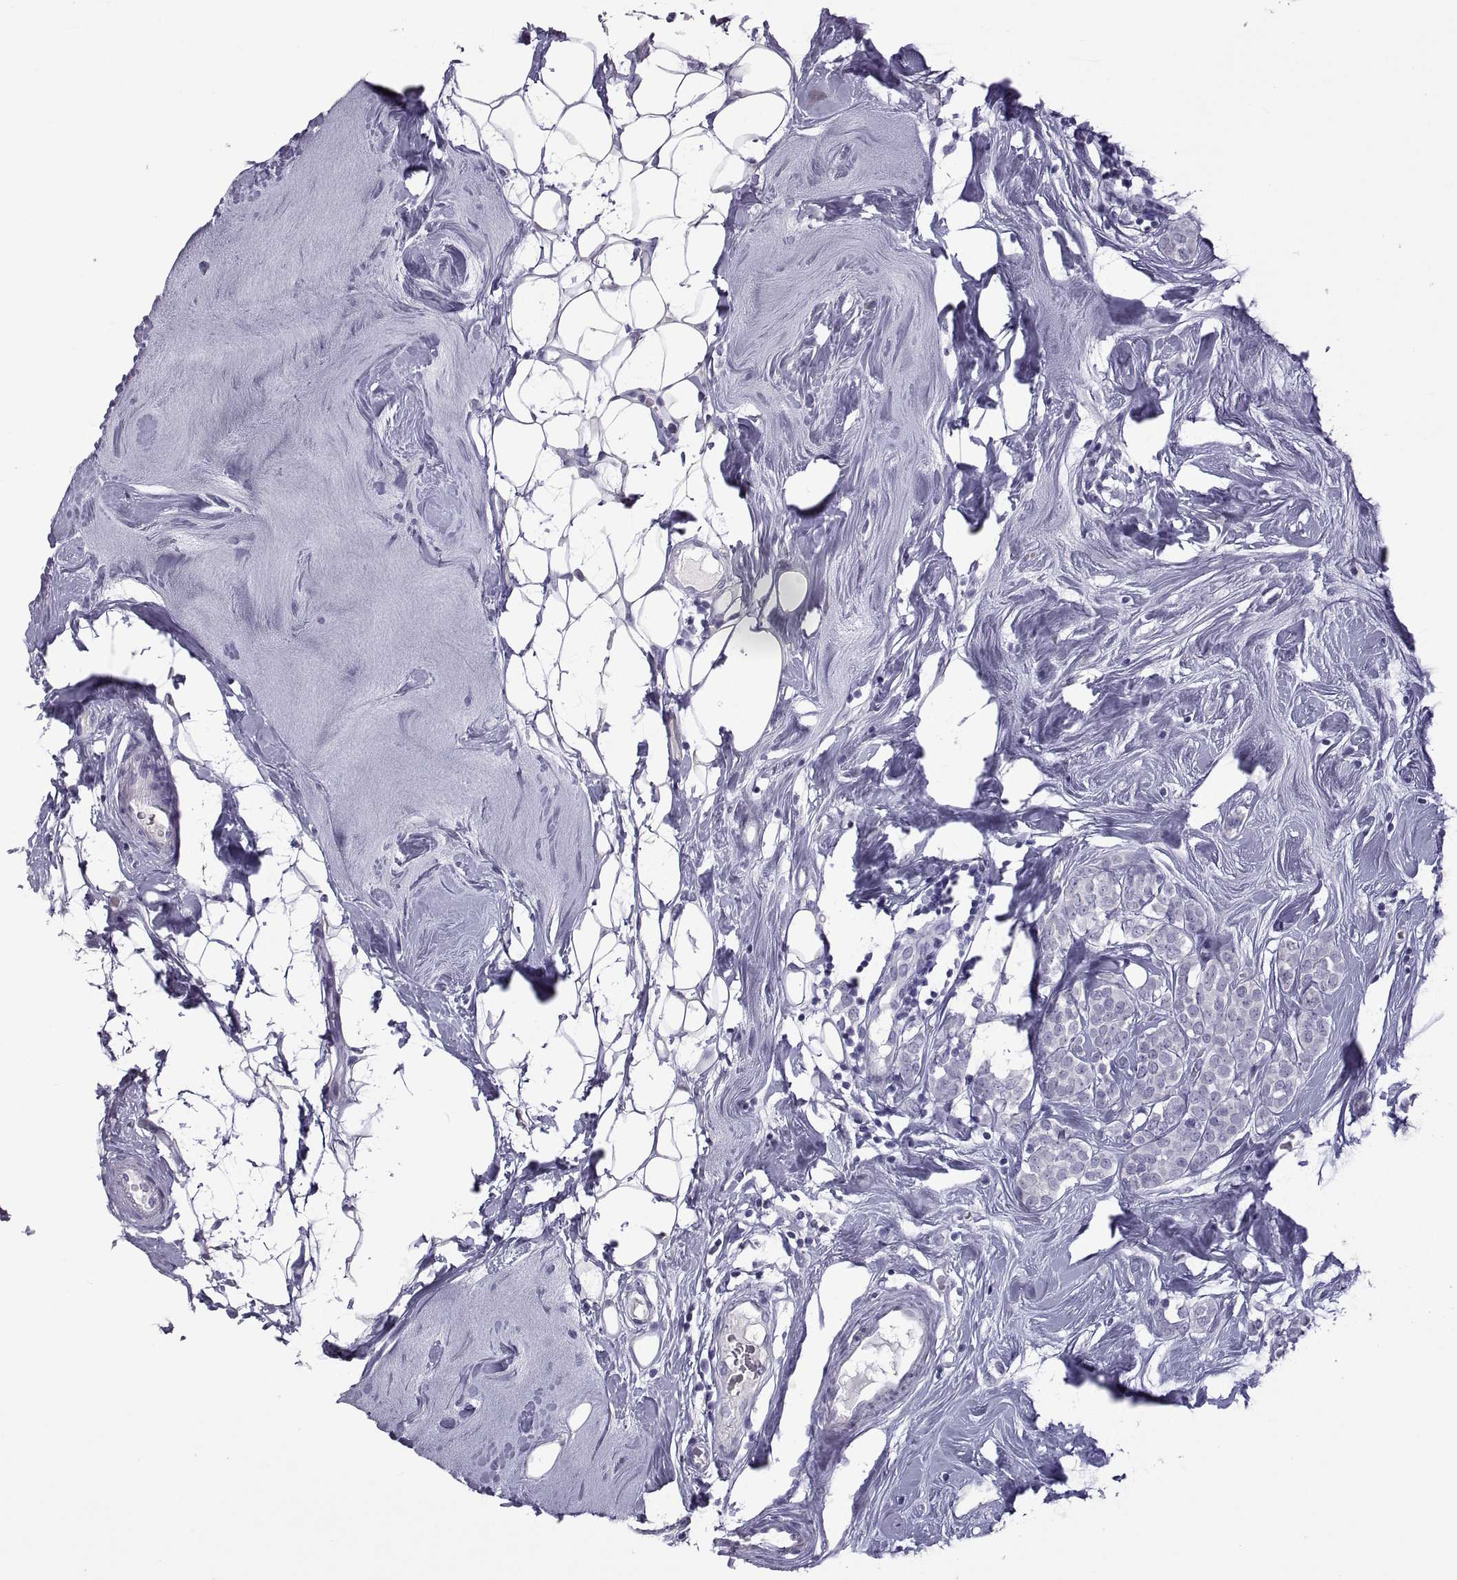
{"staining": {"intensity": "negative", "quantity": "none", "location": "none"}, "tissue": "breast cancer", "cell_type": "Tumor cells", "image_type": "cancer", "snomed": [{"axis": "morphology", "description": "Lobular carcinoma"}, {"axis": "topography", "description": "Breast"}], "caption": "Breast lobular carcinoma was stained to show a protein in brown. There is no significant expression in tumor cells. (Stains: DAB (3,3'-diaminobenzidine) IHC with hematoxylin counter stain, Microscopy: brightfield microscopy at high magnification).", "gene": "RDM1", "patient": {"sex": "female", "age": 49}}